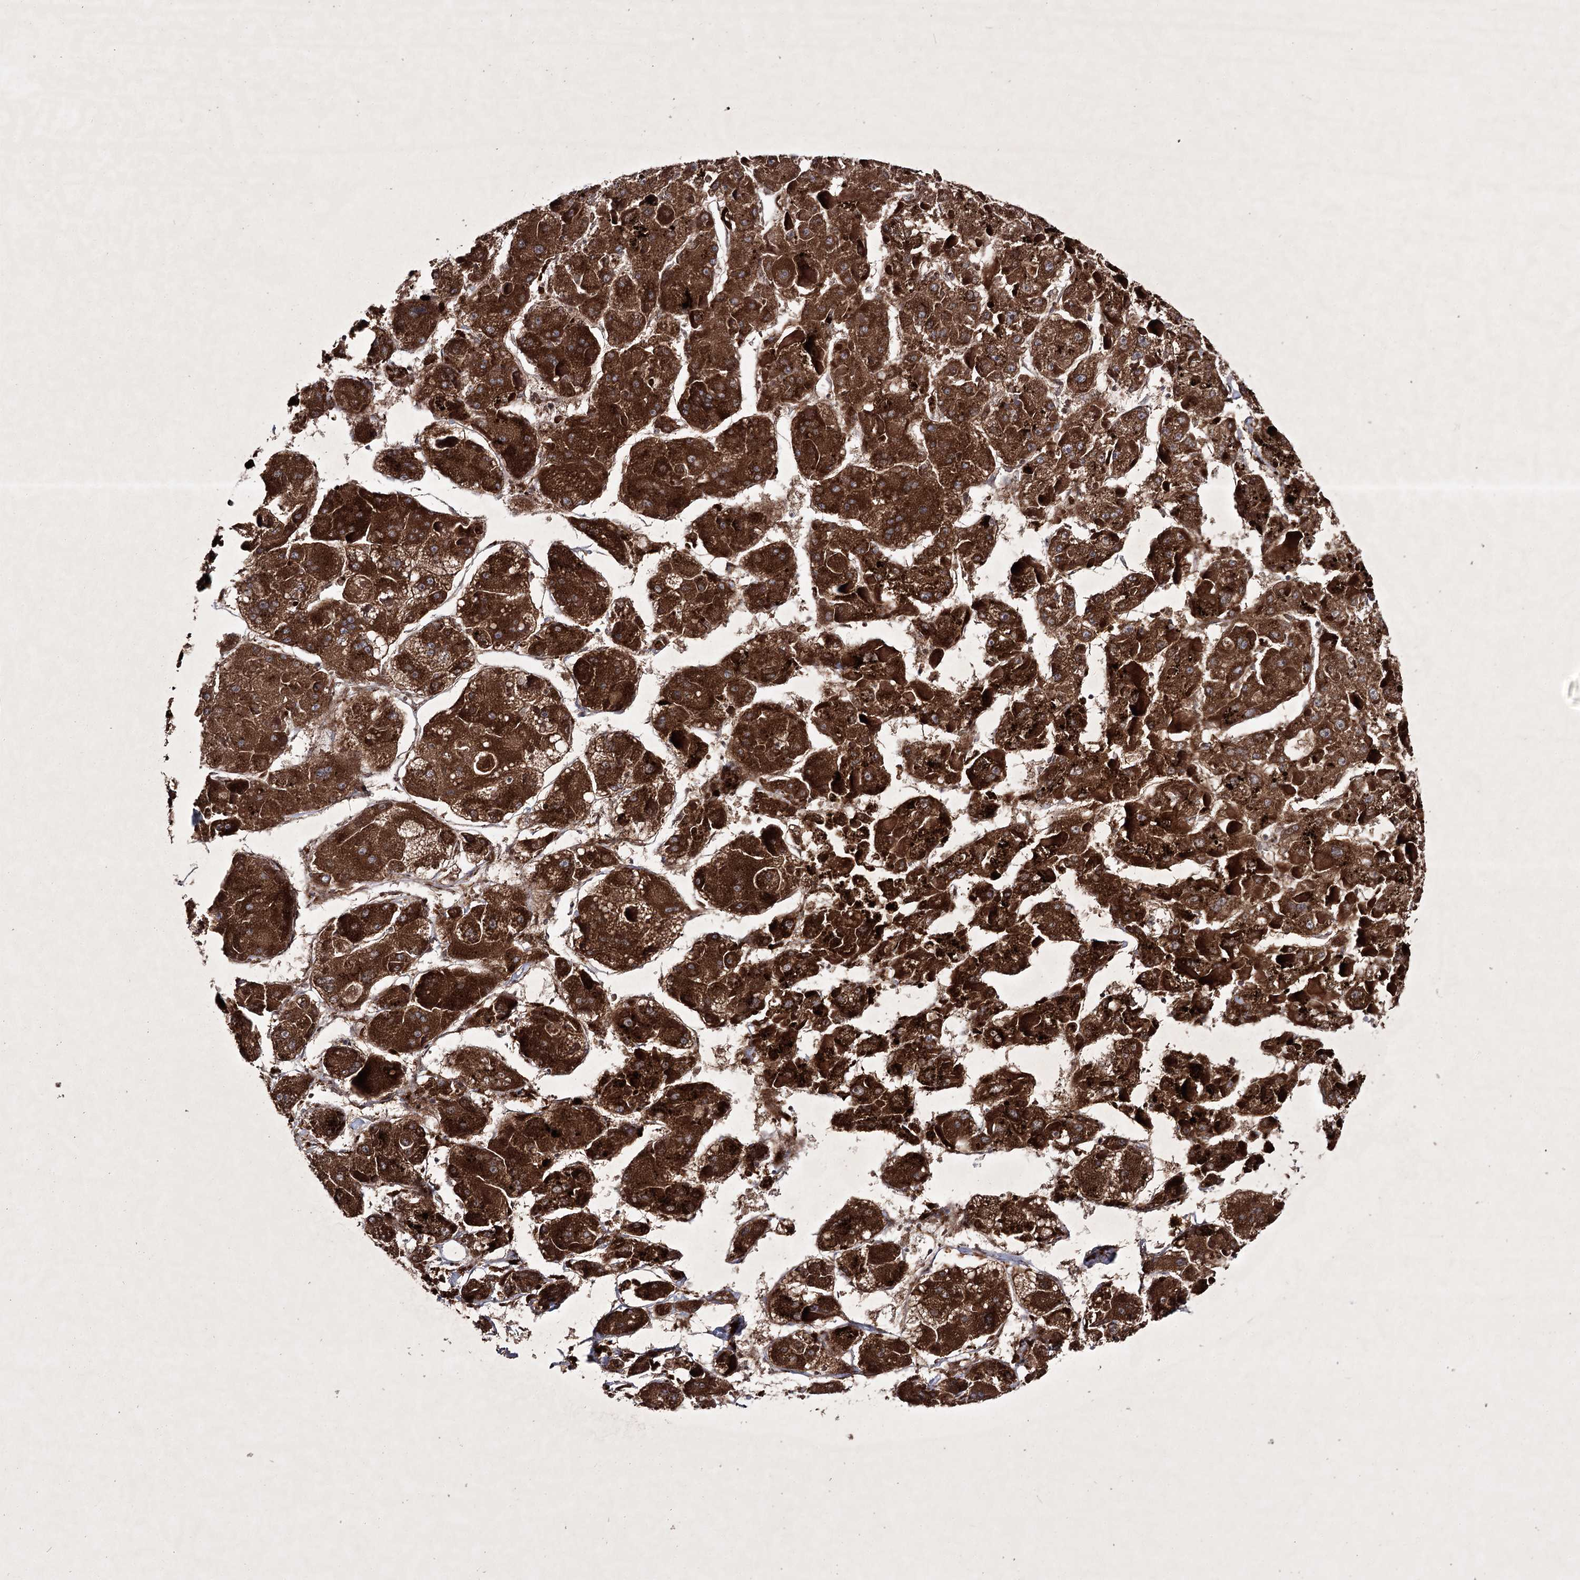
{"staining": {"intensity": "strong", "quantity": ">75%", "location": "cytoplasmic/membranous"}, "tissue": "liver cancer", "cell_type": "Tumor cells", "image_type": "cancer", "snomed": [{"axis": "morphology", "description": "Carcinoma, Hepatocellular, NOS"}, {"axis": "topography", "description": "Liver"}], "caption": "High-magnification brightfield microscopy of liver cancer stained with DAB (3,3'-diaminobenzidine) (brown) and counterstained with hematoxylin (blue). tumor cells exhibit strong cytoplasmic/membranous positivity is identified in about>75% of cells. (Stains: DAB in brown, nuclei in blue, Microscopy: brightfield microscopy at high magnification).", "gene": "ALG9", "patient": {"sex": "female", "age": 73}}